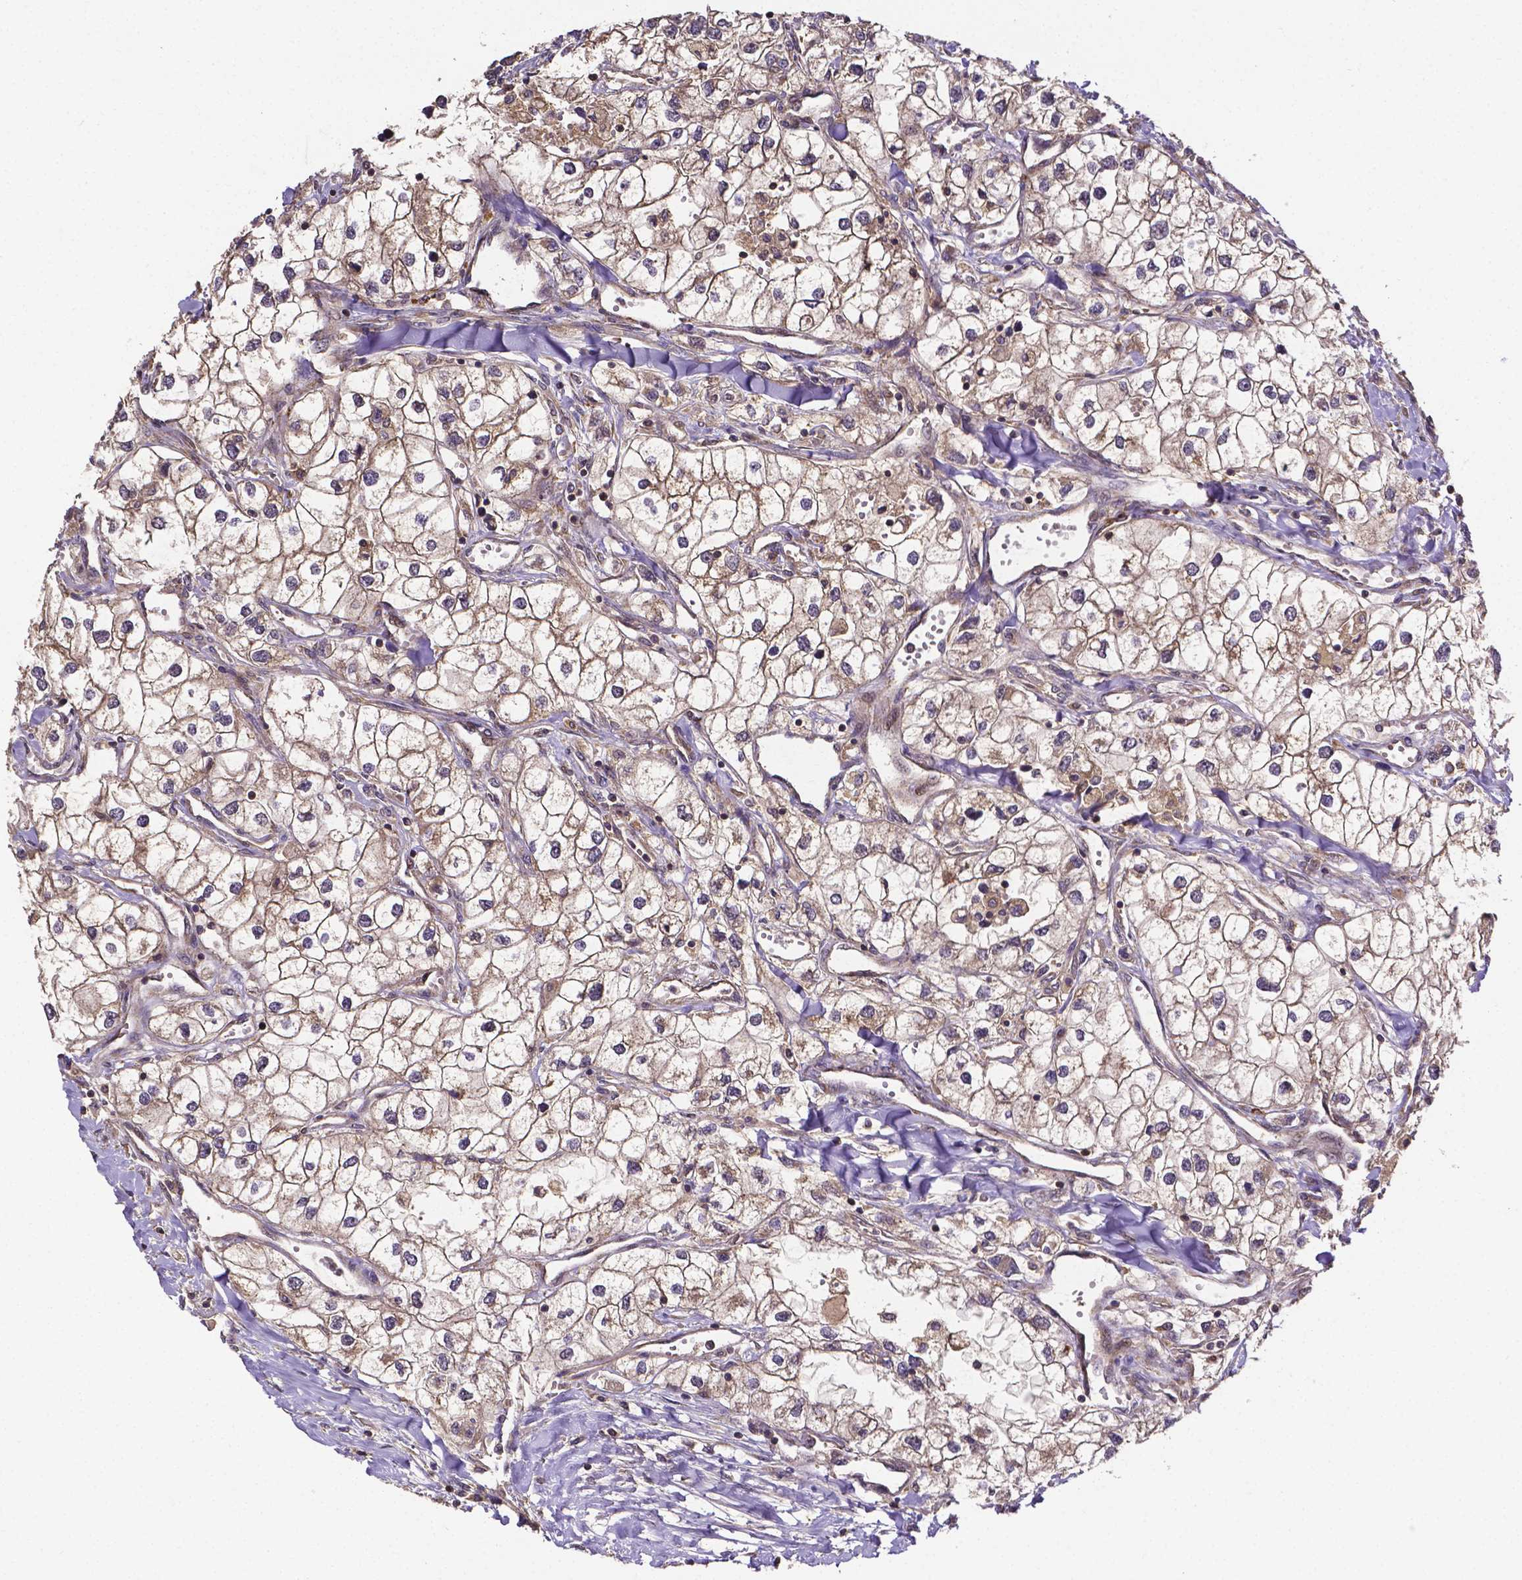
{"staining": {"intensity": "weak", "quantity": ">75%", "location": "cytoplasmic/membranous"}, "tissue": "renal cancer", "cell_type": "Tumor cells", "image_type": "cancer", "snomed": [{"axis": "morphology", "description": "Adenocarcinoma, NOS"}, {"axis": "topography", "description": "Kidney"}], "caption": "An image of human renal cancer stained for a protein displays weak cytoplasmic/membranous brown staining in tumor cells.", "gene": "RNF123", "patient": {"sex": "male", "age": 59}}